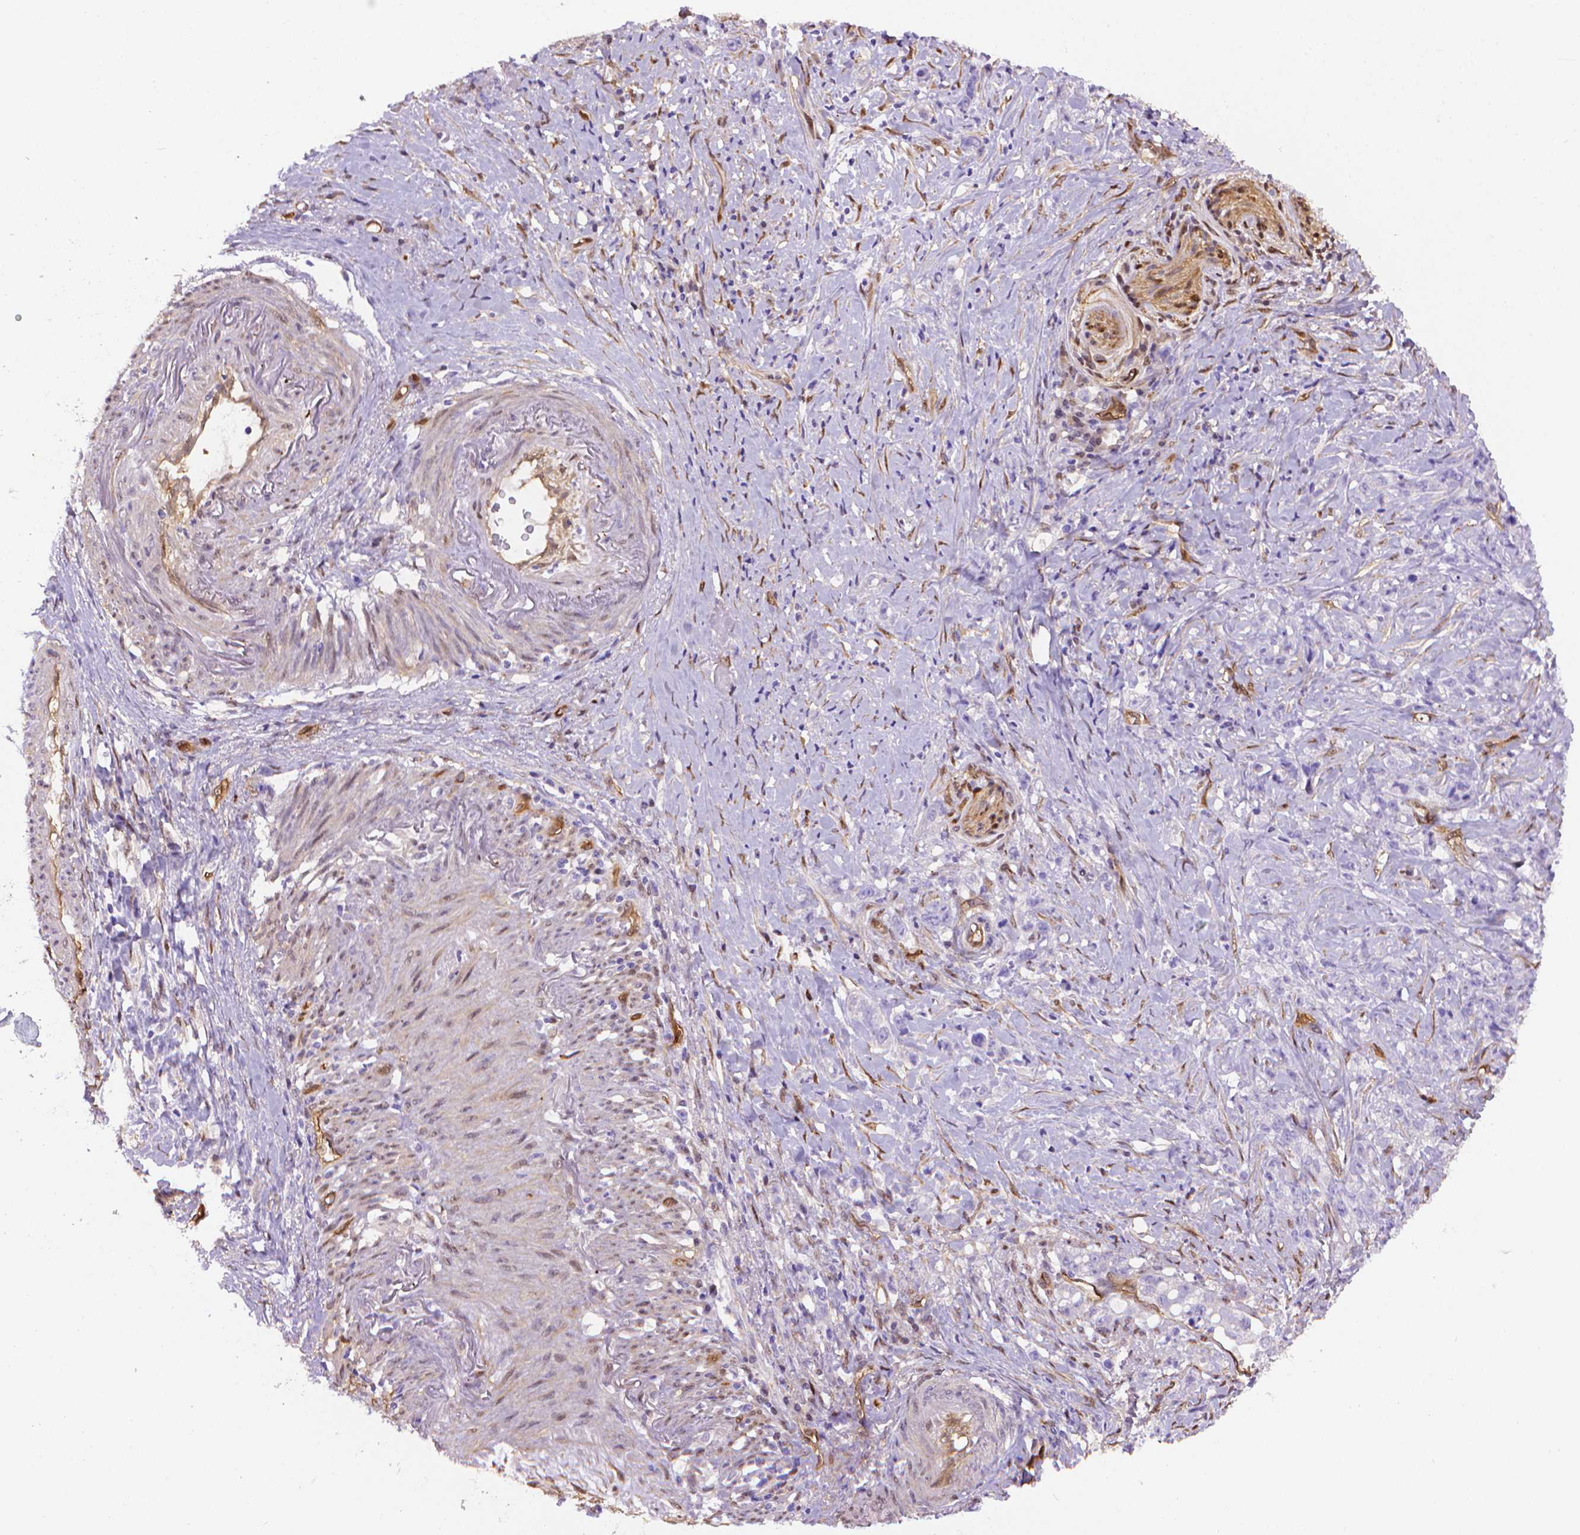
{"staining": {"intensity": "negative", "quantity": "none", "location": "none"}, "tissue": "stomach cancer", "cell_type": "Tumor cells", "image_type": "cancer", "snomed": [{"axis": "morphology", "description": "Adenocarcinoma, NOS"}, {"axis": "topography", "description": "Stomach, lower"}], "caption": "Protein analysis of stomach cancer displays no significant staining in tumor cells. The staining was performed using DAB (3,3'-diaminobenzidine) to visualize the protein expression in brown, while the nuclei were stained in blue with hematoxylin (Magnification: 20x).", "gene": "CLIC4", "patient": {"sex": "male", "age": 88}}